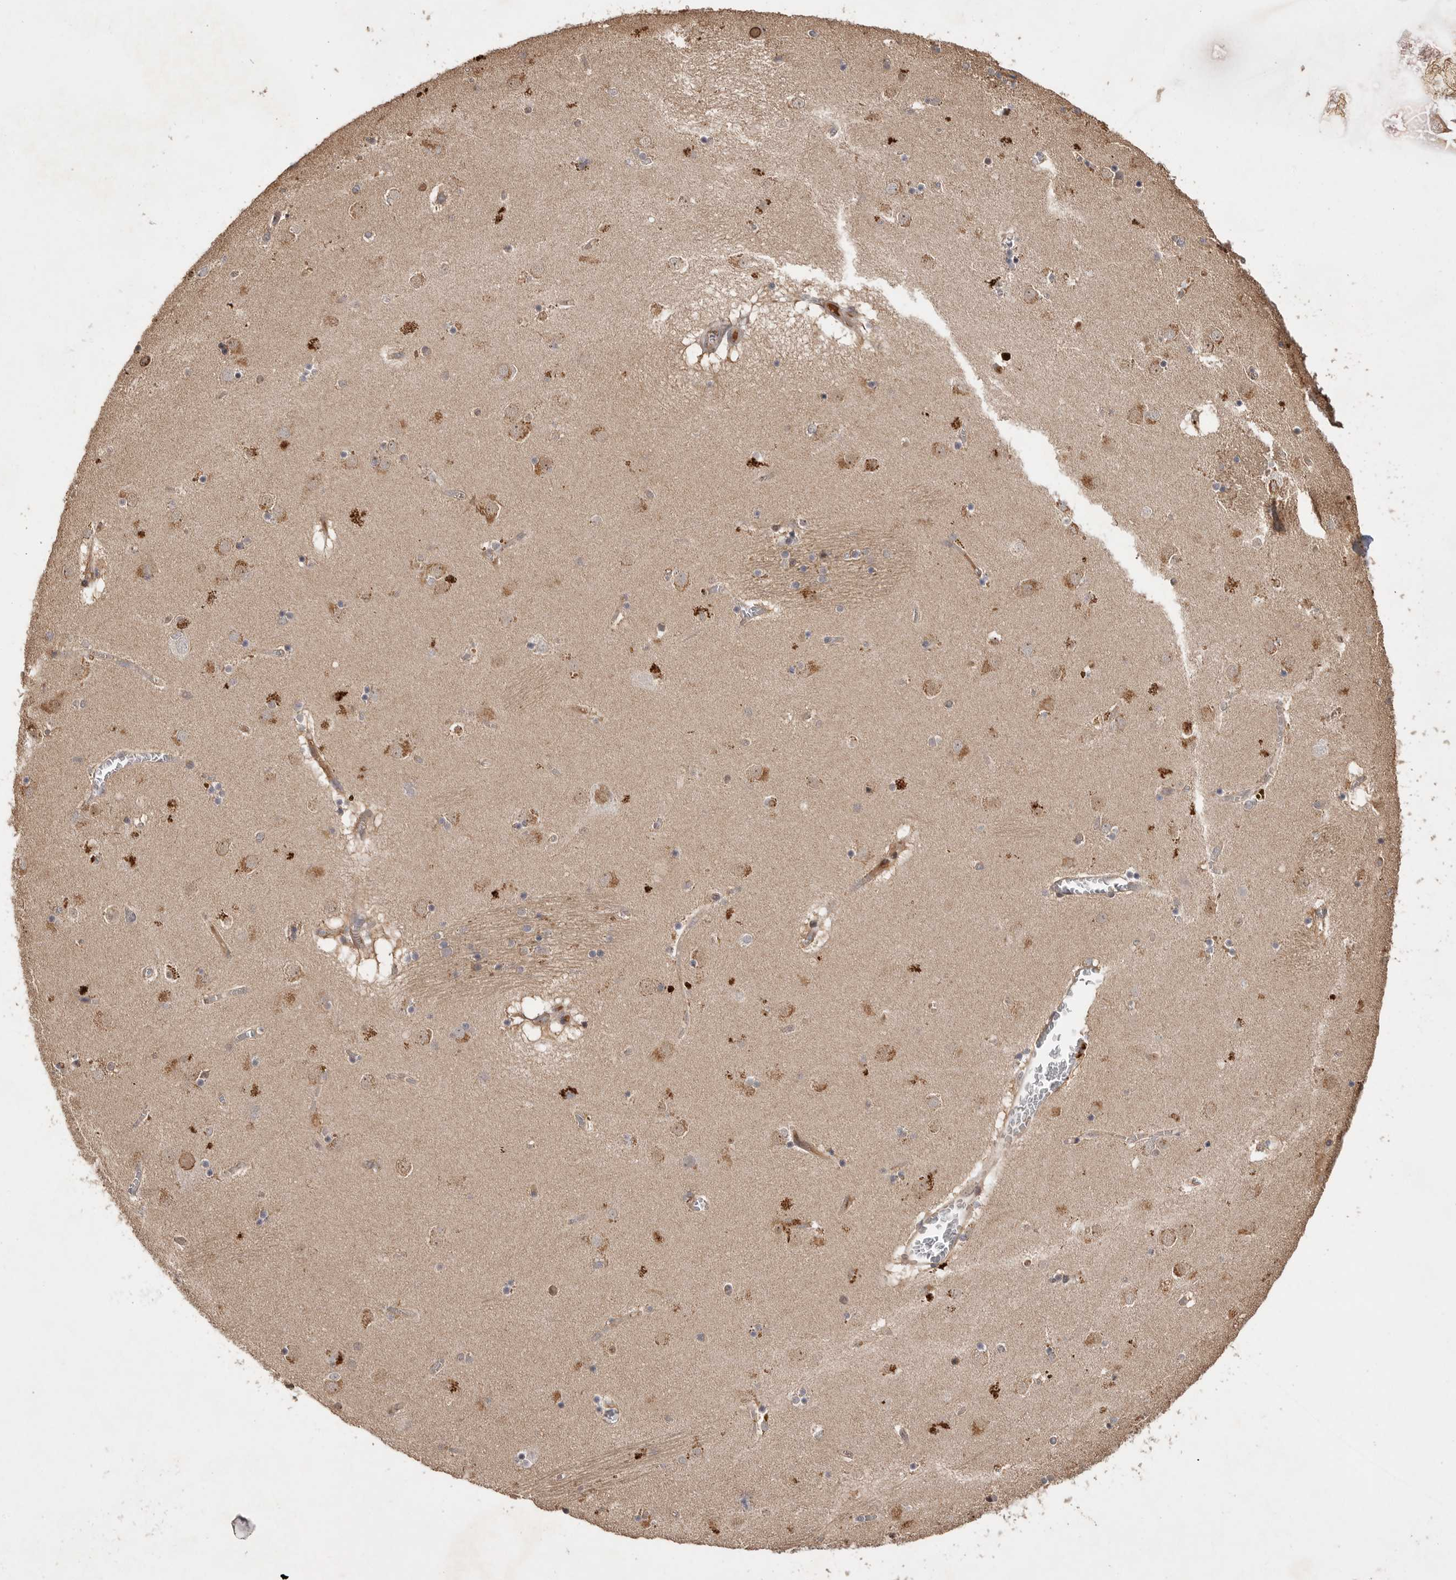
{"staining": {"intensity": "strong", "quantity": "<25%", "location": "cytoplasmic/membranous"}, "tissue": "caudate", "cell_type": "Glial cells", "image_type": "normal", "snomed": [{"axis": "morphology", "description": "Normal tissue, NOS"}, {"axis": "topography", "description": "Lateral ventricle wall"}], "caption": "A brown stain labels strong cytoplasmic/membranous staining of a protein in glial cells of normal human caudate. Nuclei are stained in blue.", "gene": "VN1R4", "patient": {"sex": "male", "age": 70}}